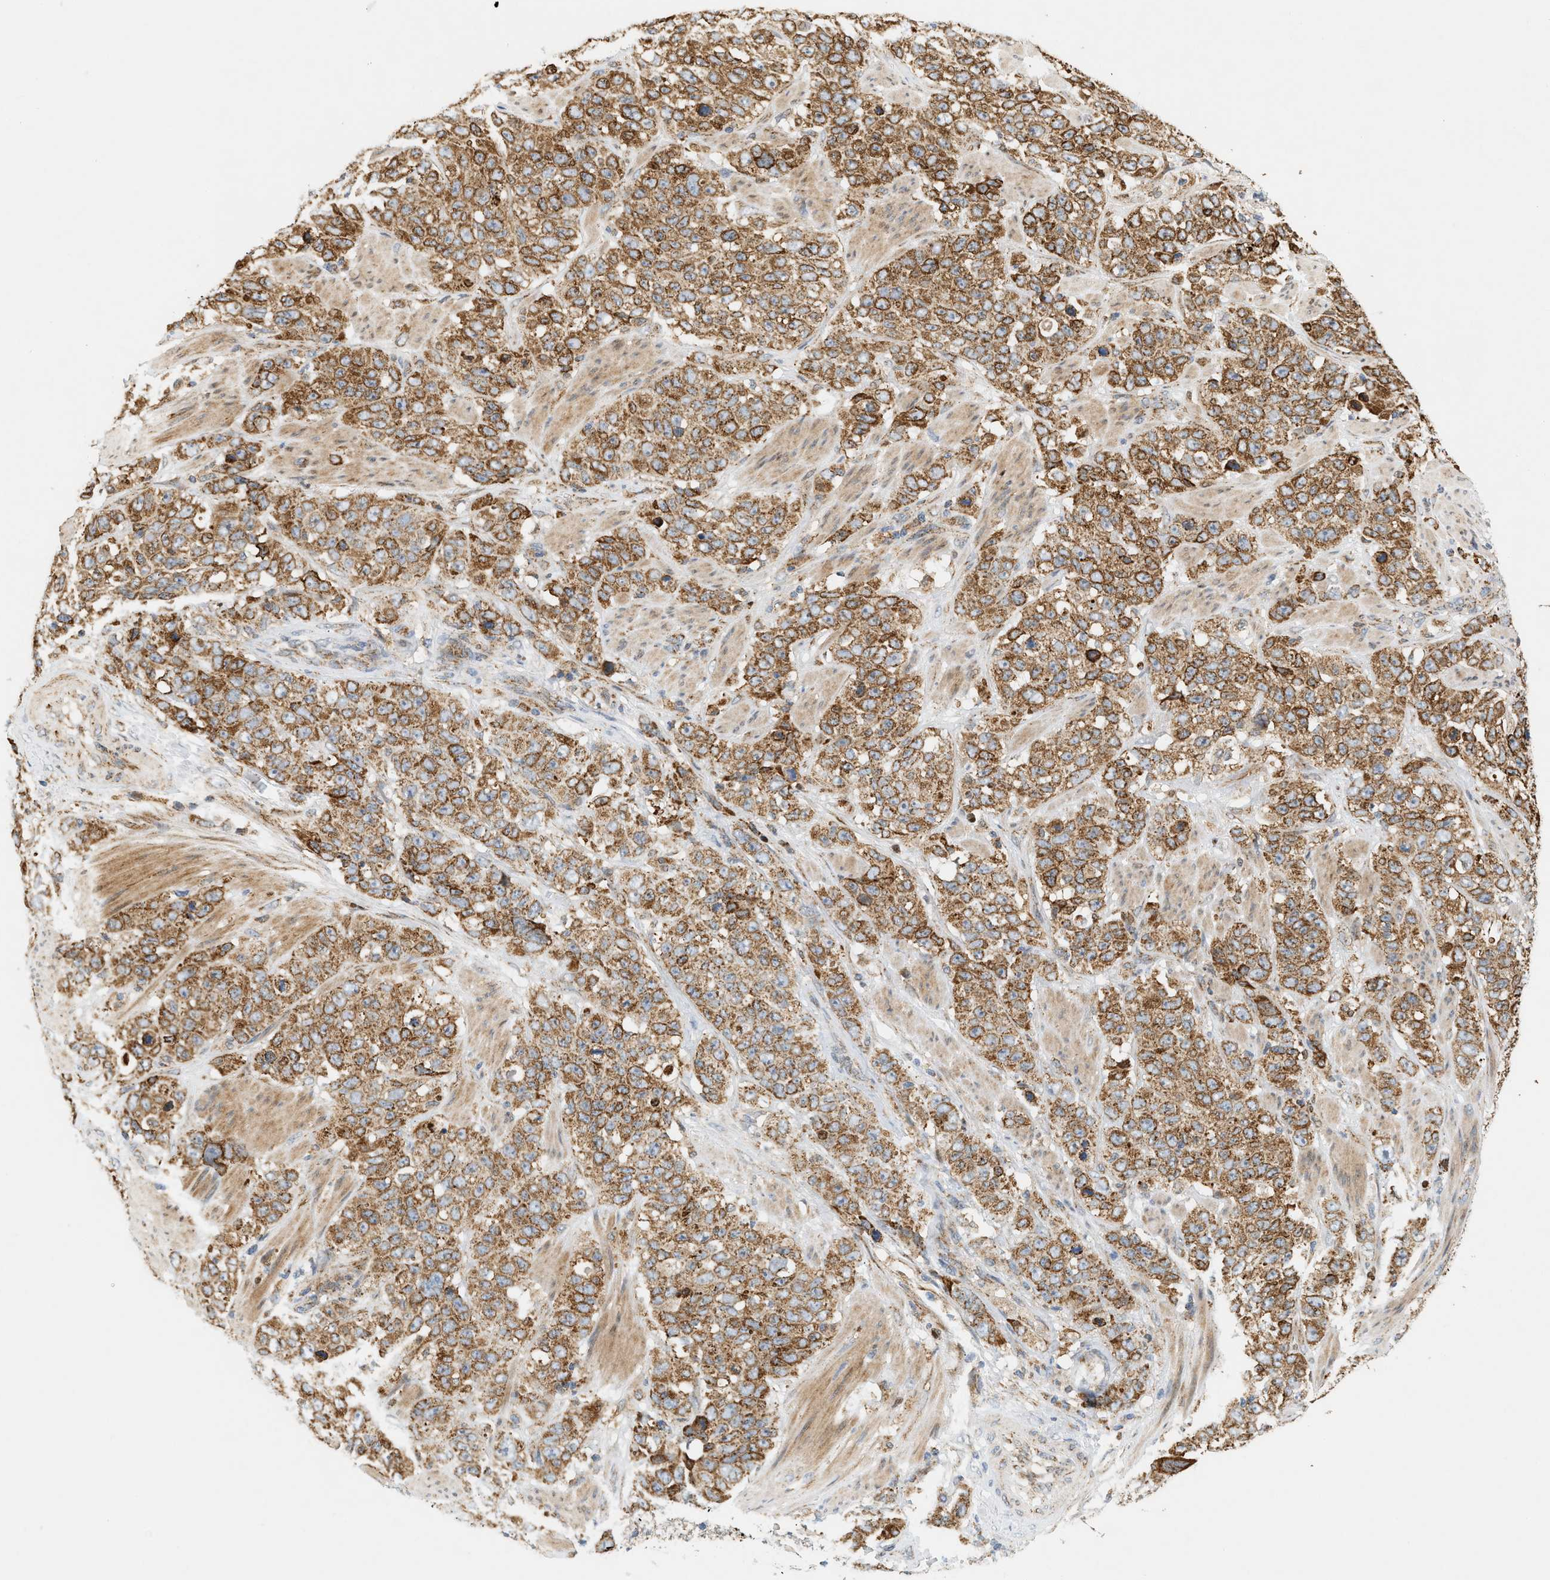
{"staining": {"intensity": "moderate", "quantity": ">75%", "location": "cytoplasmic/membranous"}, "tissue": "stomach cancer", "cell_type": "Tumor cells", "image_type": "cancer", "snomed": [{"axis": "morphology", "description": "Adenocarcinoma, NOS"}, {"axis": "topography", "description": "Stomach"}], "caption": "Moderate cytoplasmic/membranous protein staining is appreciated in approximately >75% of tumor cells in adenocarcinoma (stomach). (DAB IHC with brightfield microscopy, high magnification).", "gene": "MCU", "patient": {"sex": "male", "age": 48}}